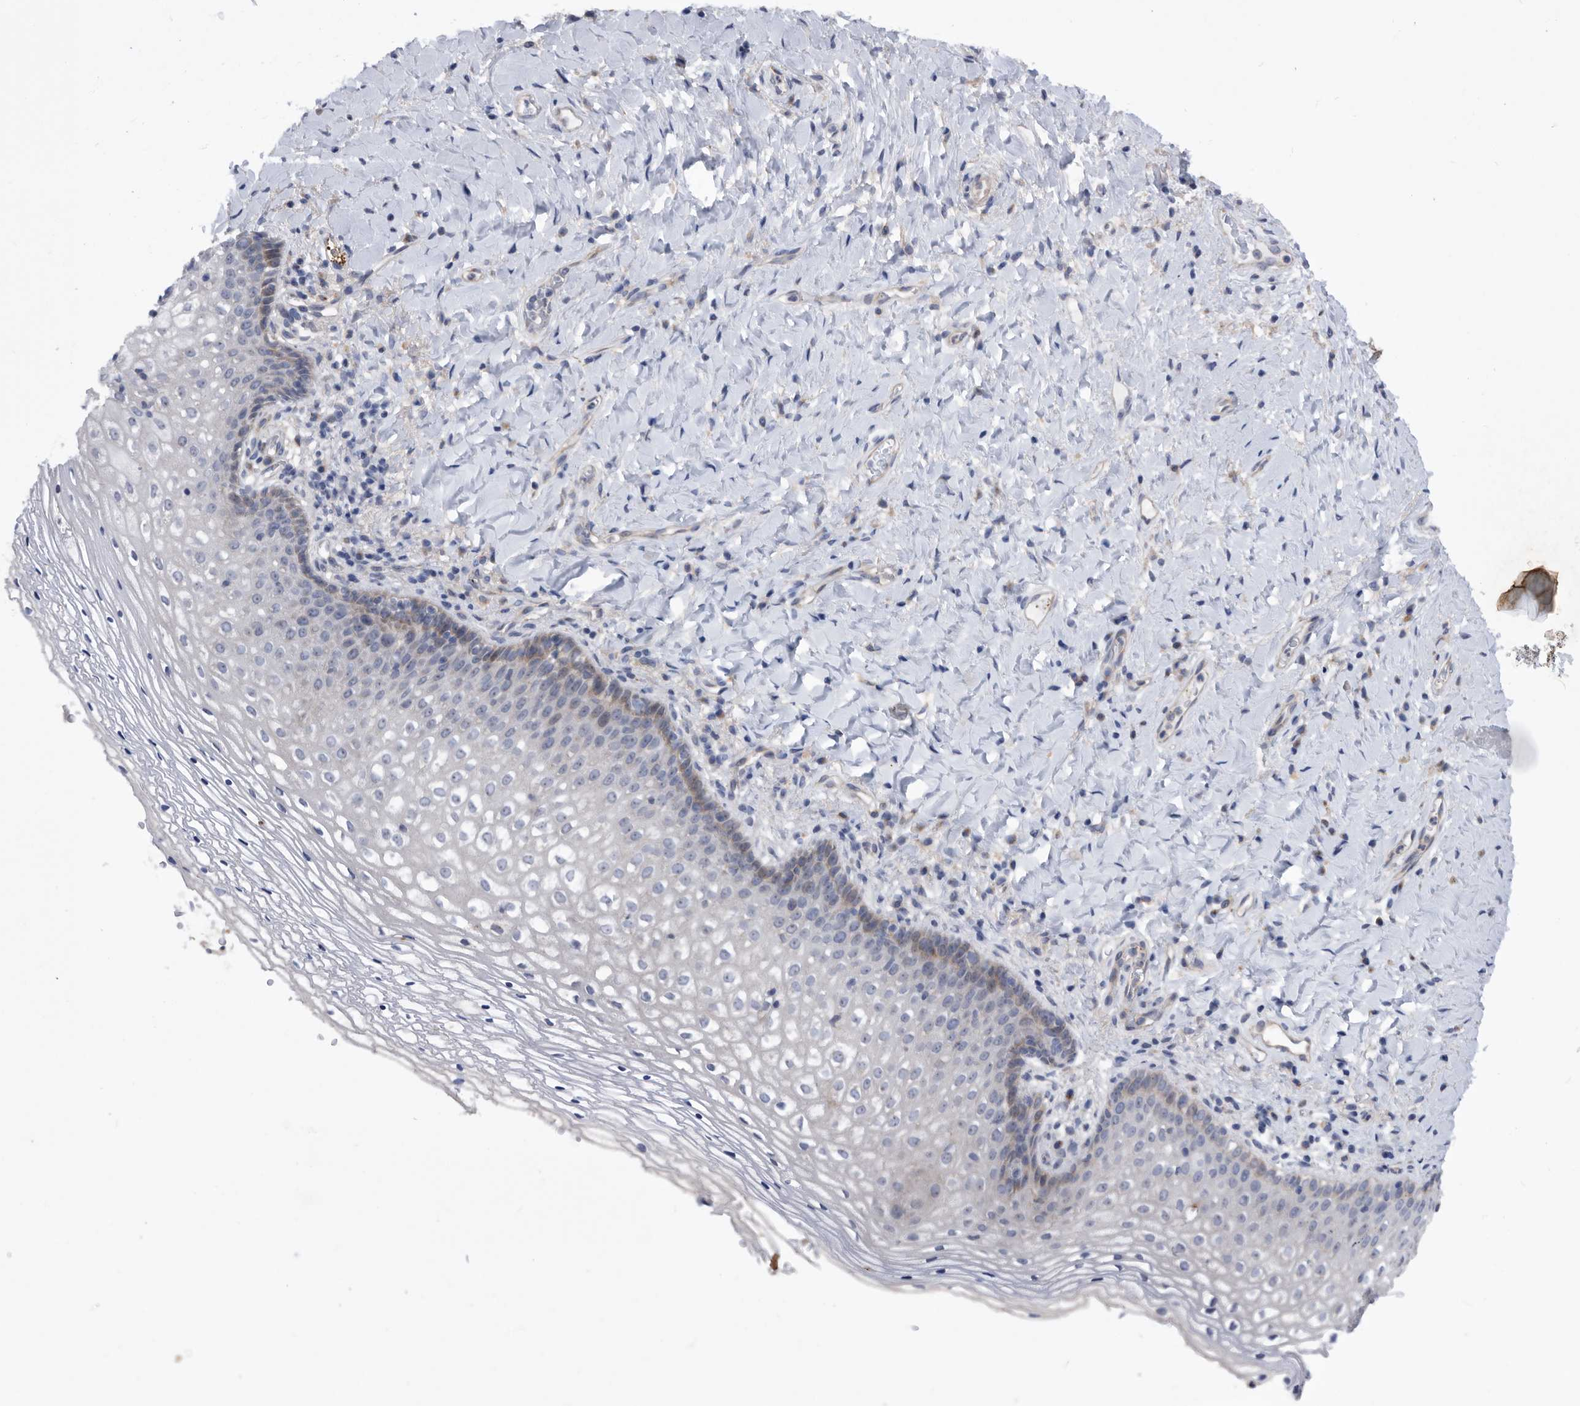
{"staining": {"intensity": "weak", "quantity": "<25%", "location": "cytoplasmic/membranous"}, "tissue": "vagina", "cell_type": "Squamous epithelial cells", "image_type": "normal", "snomed": [{"axis": "morphology", "description": "Normal tissue, NOS"}, {"axis": "topography", "description": "Vagina"}], "caption": "Immunohistochemistry photomicrograph of normal human vagina stained for a protein (brown), which demonstrates no staining in squamous epithelial cells.", "gene": "BAIAP3", "patient": {"sex": "female", "age": 60}}